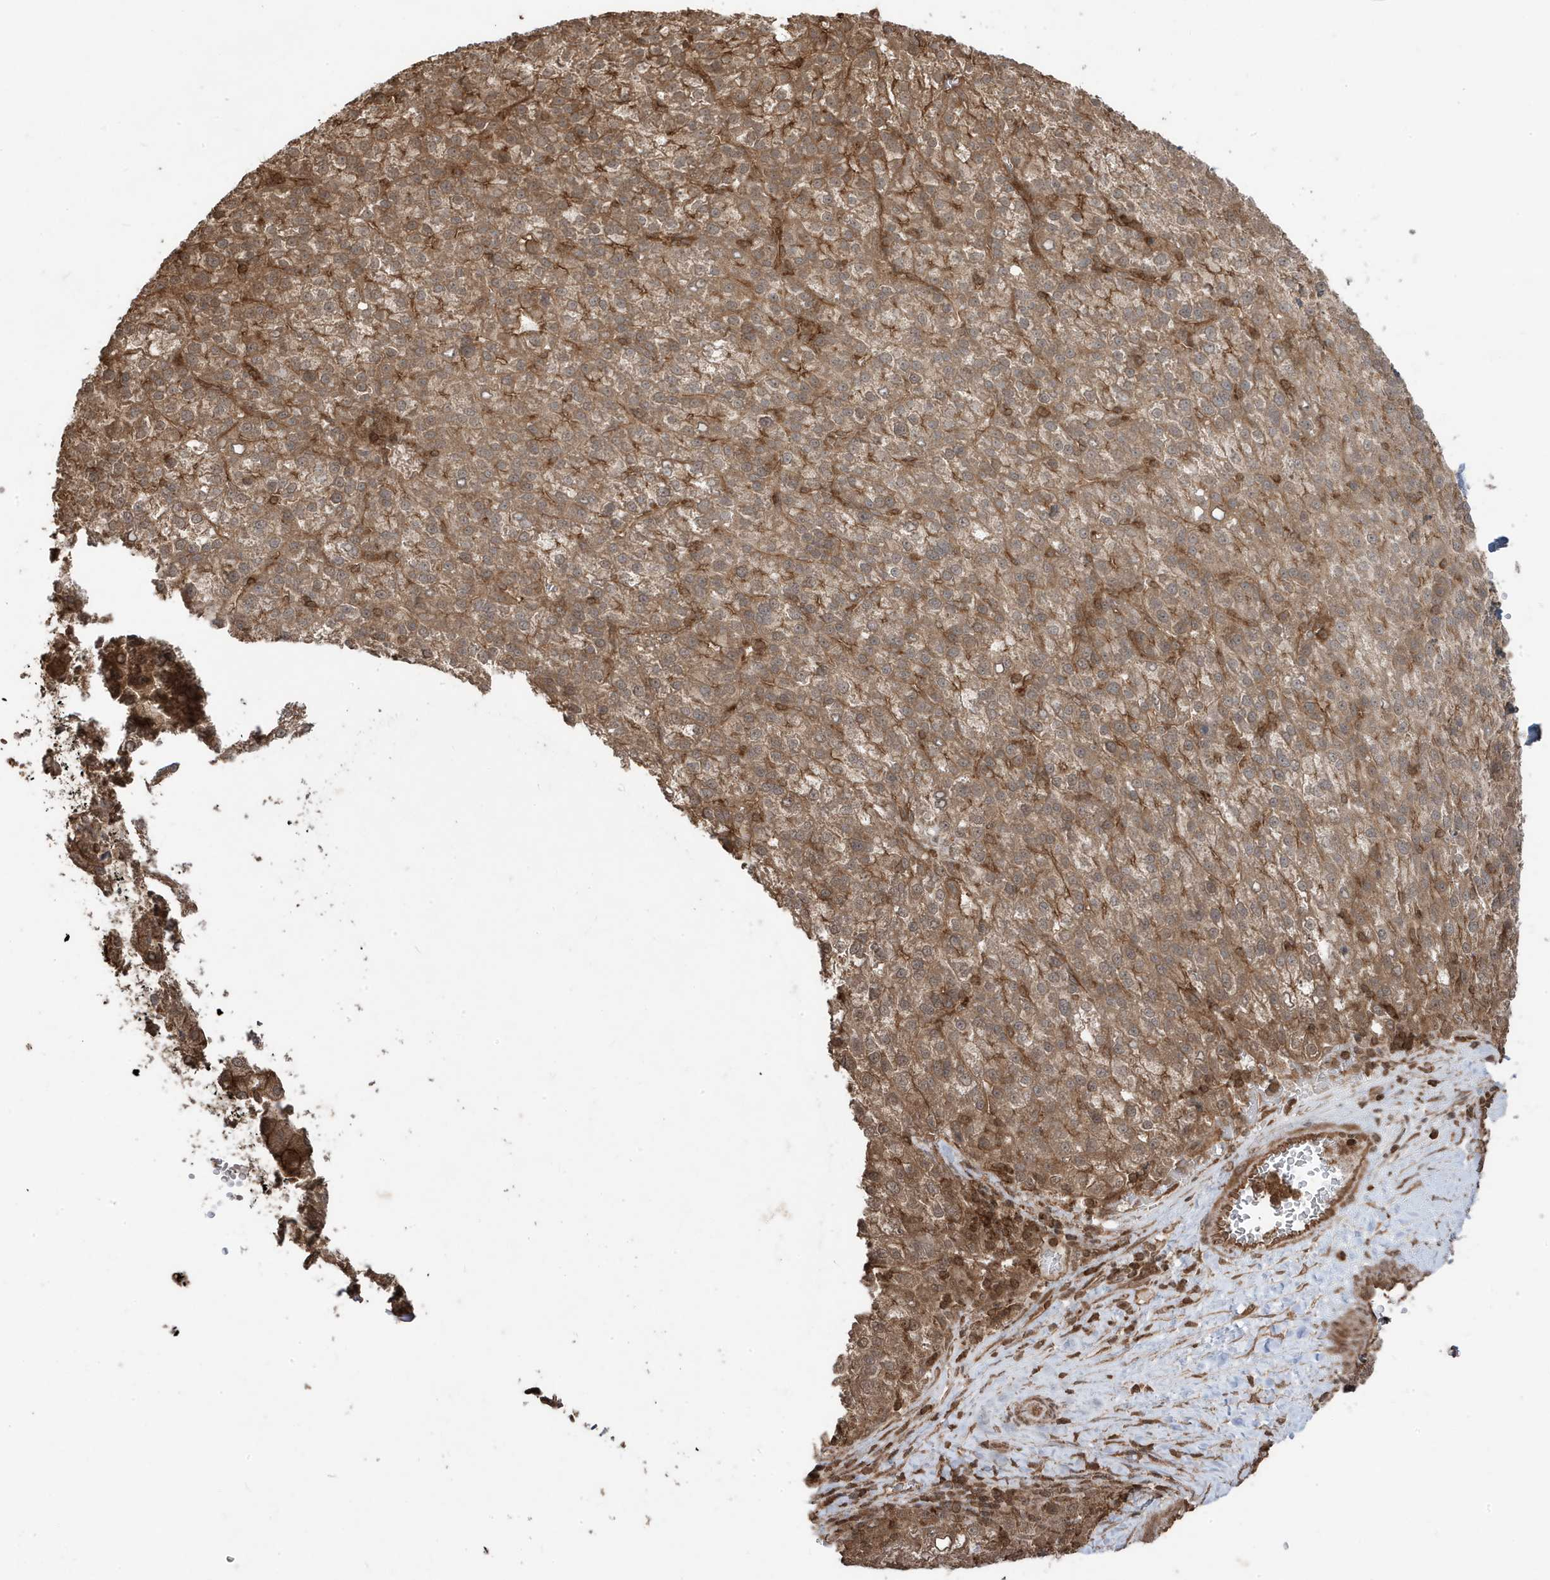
{"staining": {"intensity": "moderate", "quantity": ">75%", "location": "cytoplasmic/membranous"}, "tissue": "liver cancer", "cell_type": "Tumor cells", "image_type": "cancer", "snomed": [{"axis": "morphology", "description": "Carcinoma, Hepatocellular, NOS"}, {"axis": "topography", "description": "Liver"}], "caption": "Hepatocellular carcinoma (liver) stained with immunohistochemistry exhibits moderate cytoplasmic/membranous positivity in approximately >75% of tumor cells. (Stains: DAB in brown, nuclei in blue, Microscopy: brightfield microscopy at high magnification).", "gene": "ASAP1", "patient": {"sex": "female", "age": 58}}